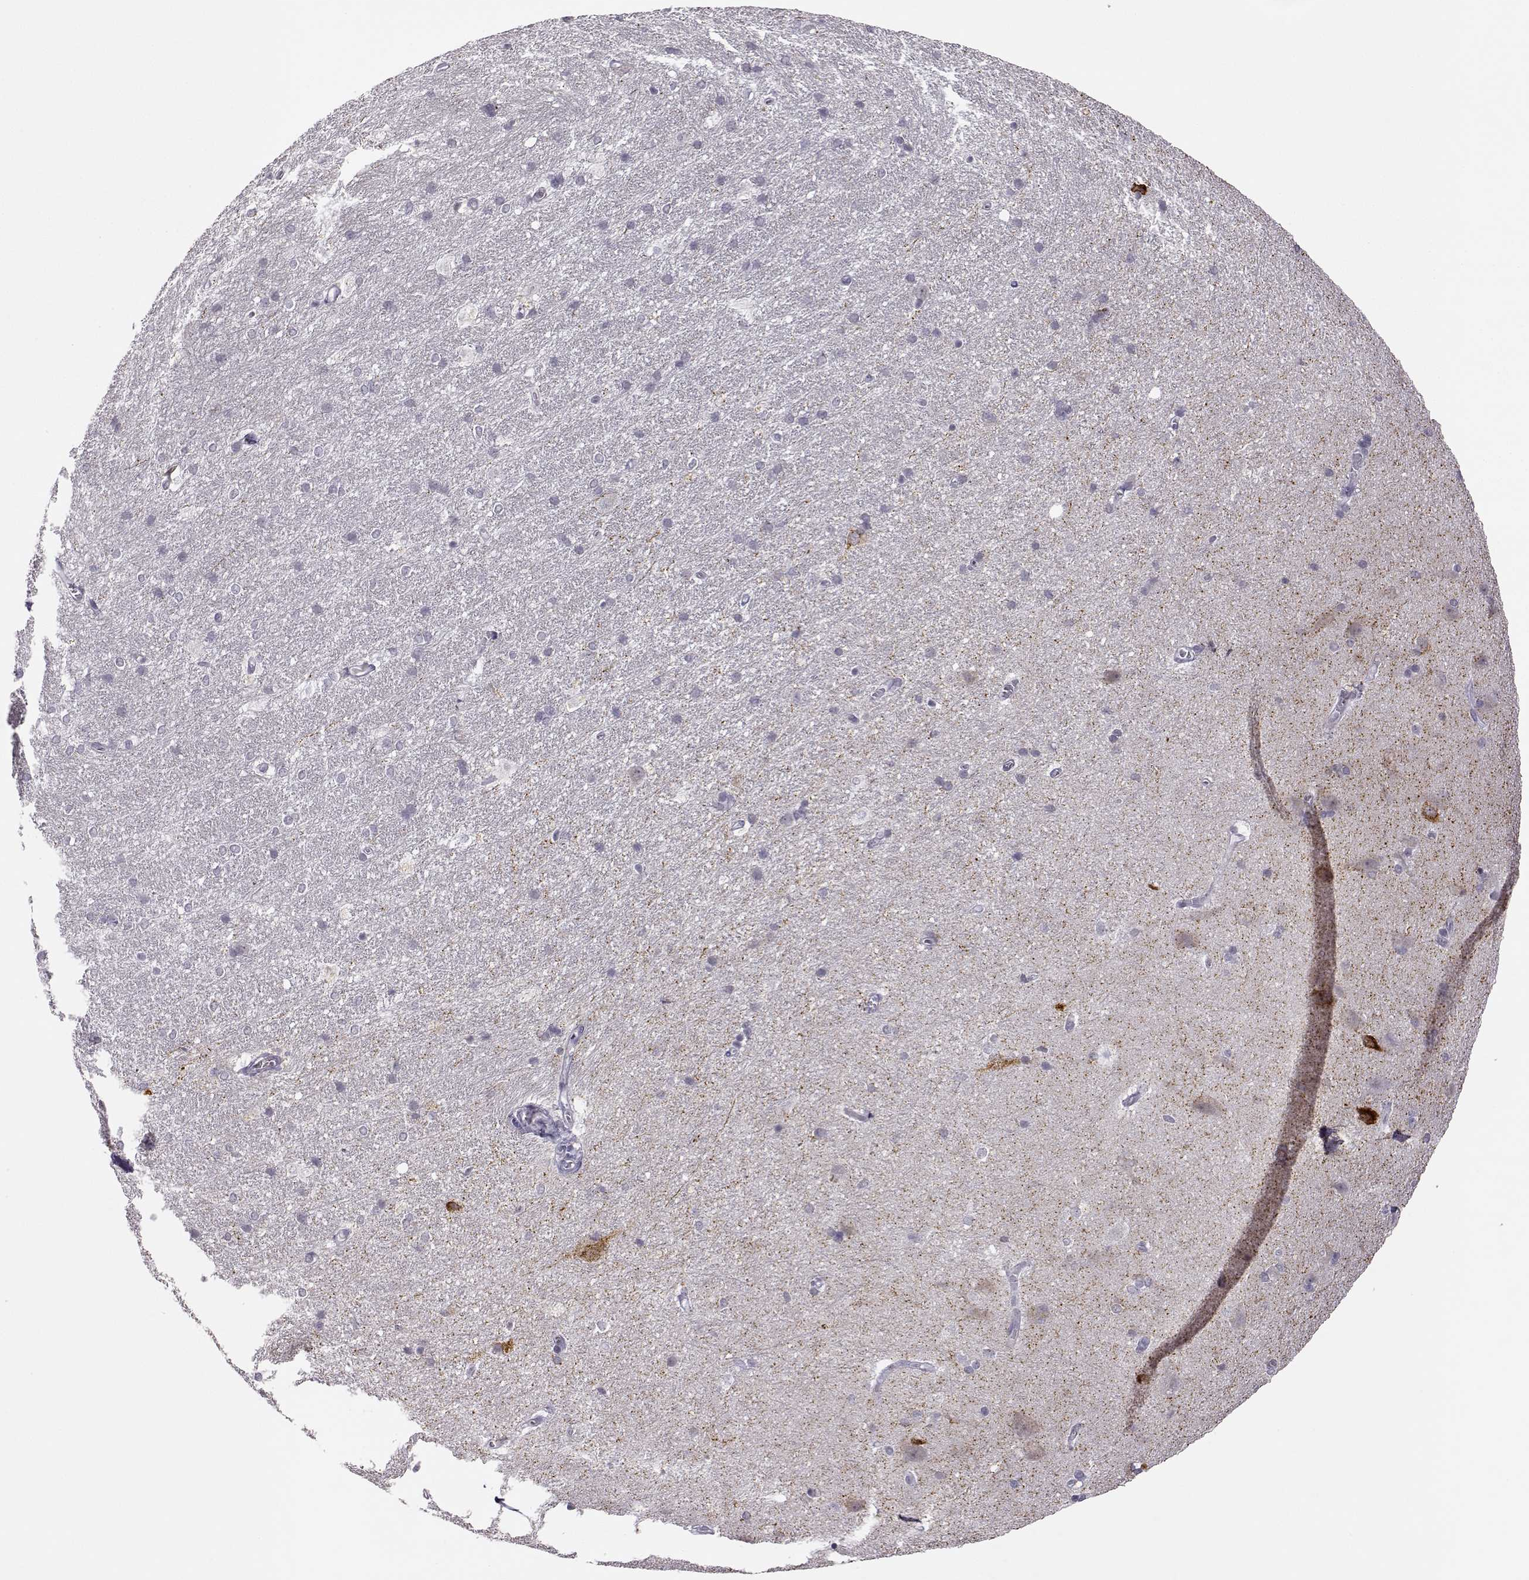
{"staining": {"intensity": "negative", "quantity": "none", "location": "none"}, "tissue": "hippocampus", "cell_type": "Glial cells", "image_type": "normal", "snomed": [{"axis": "morphology", "description": "Normal tissue, NOS"}, {"axis": "topography", "description": "Cerebral cortex"}, {"axis": "topography", "description": "Hippocampus"}], "caption": "Hippocampus was stained to show a protein in brown. There is no significant expression in glial cells. (Stains: DAB IHC with hematoxylin counter stain, Microscopy: brightfield microscopy at high magnification).", "gene": "VGF", "patient": {"sex": "female", "age": 19}}